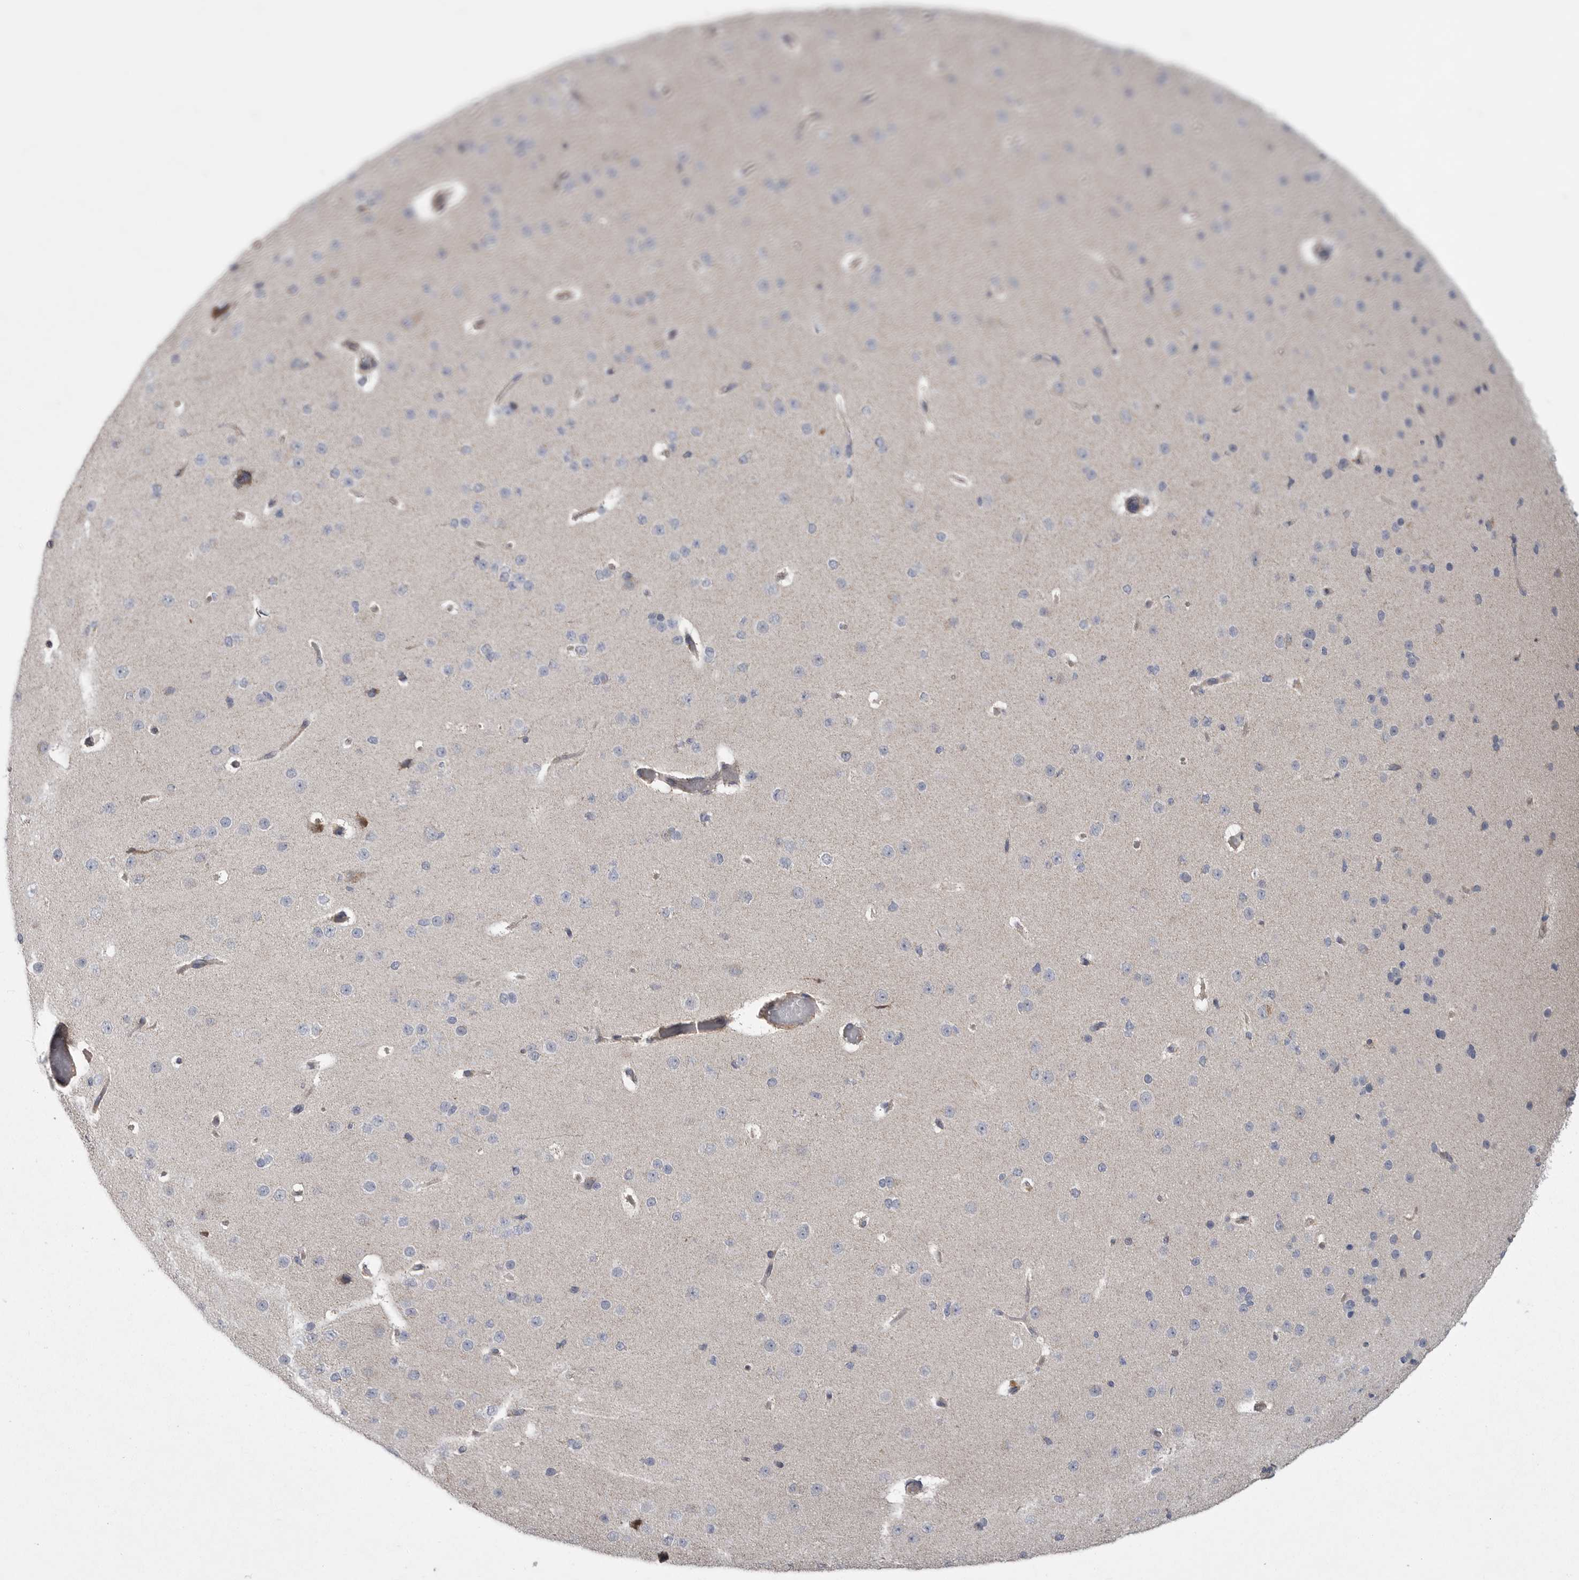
{"staining": {"intensity": "negative", "quantity": "none", "location": "none"}, "tissue": "cerebral cortex", "cell_type": "Endothelial cells", "image_type": "normal", "snomed": [{"axis": "morphology", "description": "Normal tissue, NOS"}, {"axis": "morphology", "description": "Developmental malformation"}, {"axis": "topography", "description": "Cerebral cortex"}], "caption": "This photomicrograph is of normal cerebral cortex stained with immunohistochemistry to label a protein in brown with the nuclei are counter-stained blue. There is no positivity in endothelial cells.", "gene": "CRP", "patient": {"sex": "female", "age": 30}}